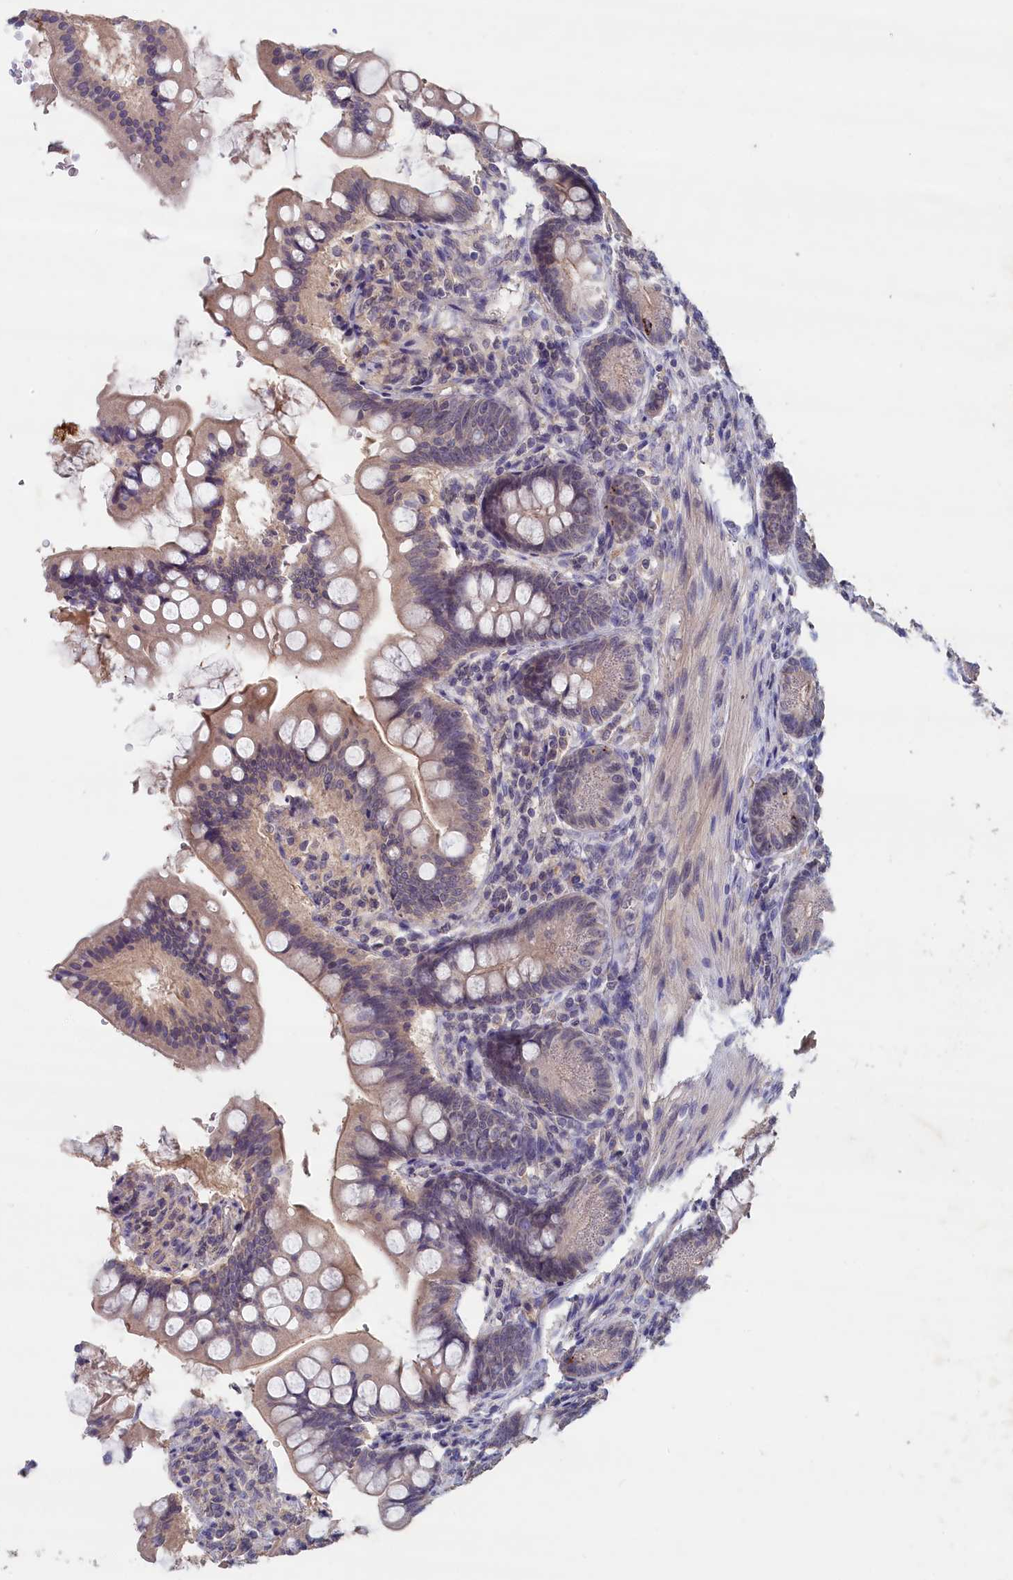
{"staining": {"intensity": "negative", "quantity": "none", "location": "none"}, "tissue": "small intestine", "cell_type": "Glandular cells", "image_type": "normal", "snomed": [{"axis": "morphology", "description": "Normal tissue, NOS"}, {"axis": "topography", "description": "Small intestine"}], "caption": "Immunohistochemical staining of normal small intestine demonstrates no significant staining in glandular cells. (Stains: DAB immunohistochemistry with hematoxylin counter stain, Microscopy: brightfield microscopy at high magnification).", "gene": "CELF5", "patient": {"sex": "male", "age": 7}}